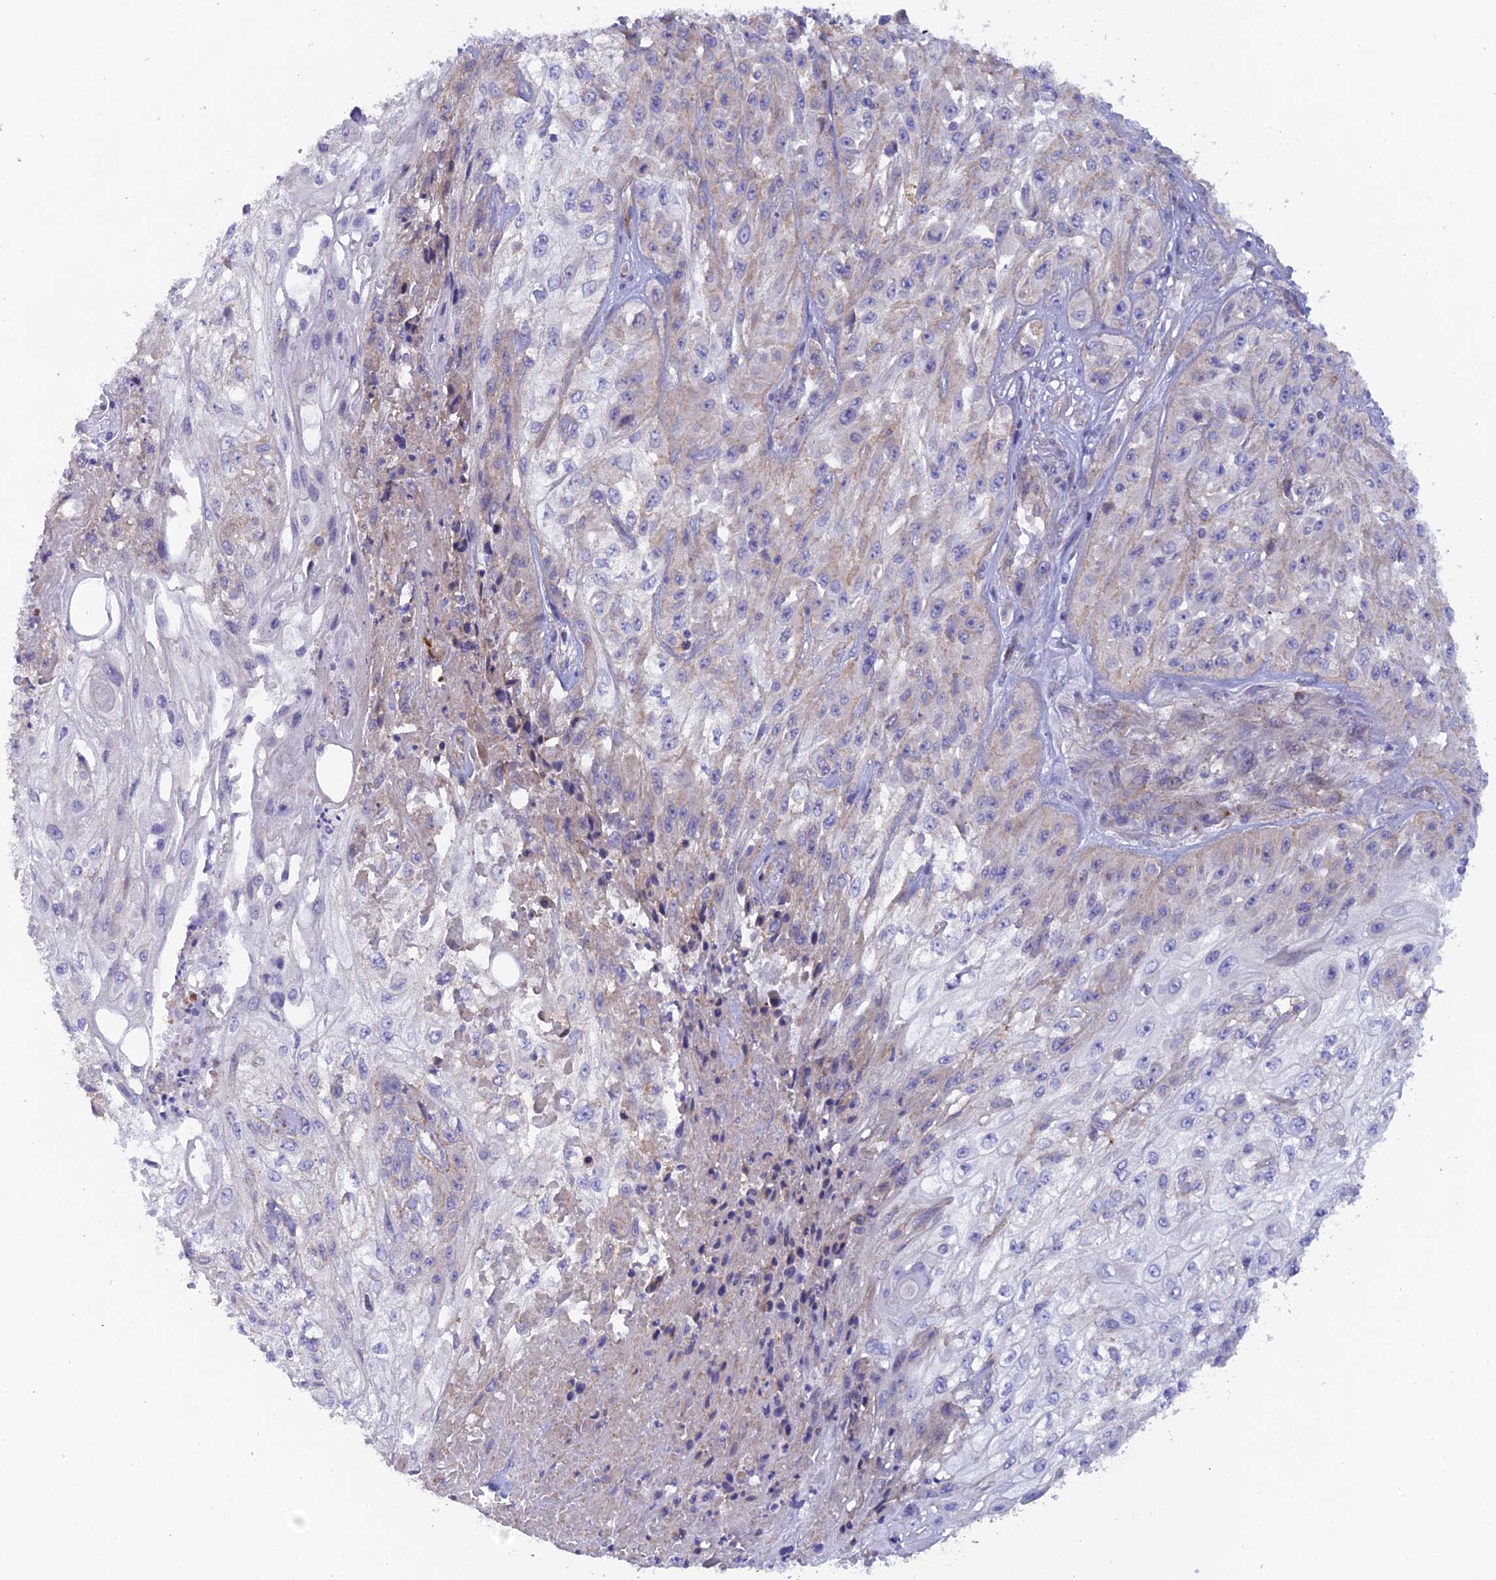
{"staining": {"intensity": "negative", "quantity": "none", "location": "none"}, "tissue": "skin cancer", "cell_type": "Tumor cells", "image_type": "cancer", "snomed": [{"axis": "morphology", "description": "Squamous cell carcinoma, NOS"}, {"axis": "morphology", "description": "Squamous cell carcinoma, metastatic, NOS"}, {"axis": "topography", "description": "Skin"}, {"axis": "topography", "description": "Lymph node"}], "caption": "An IHC micrograph of skin cancer (metastatic squamous cell carcinoma) is shown. There is no staining in tumor cells of skin cancer (metastatic squamous cell carcinoma).", "gene": "FZR1", "patient": {"sex": "male", "age": 75}}